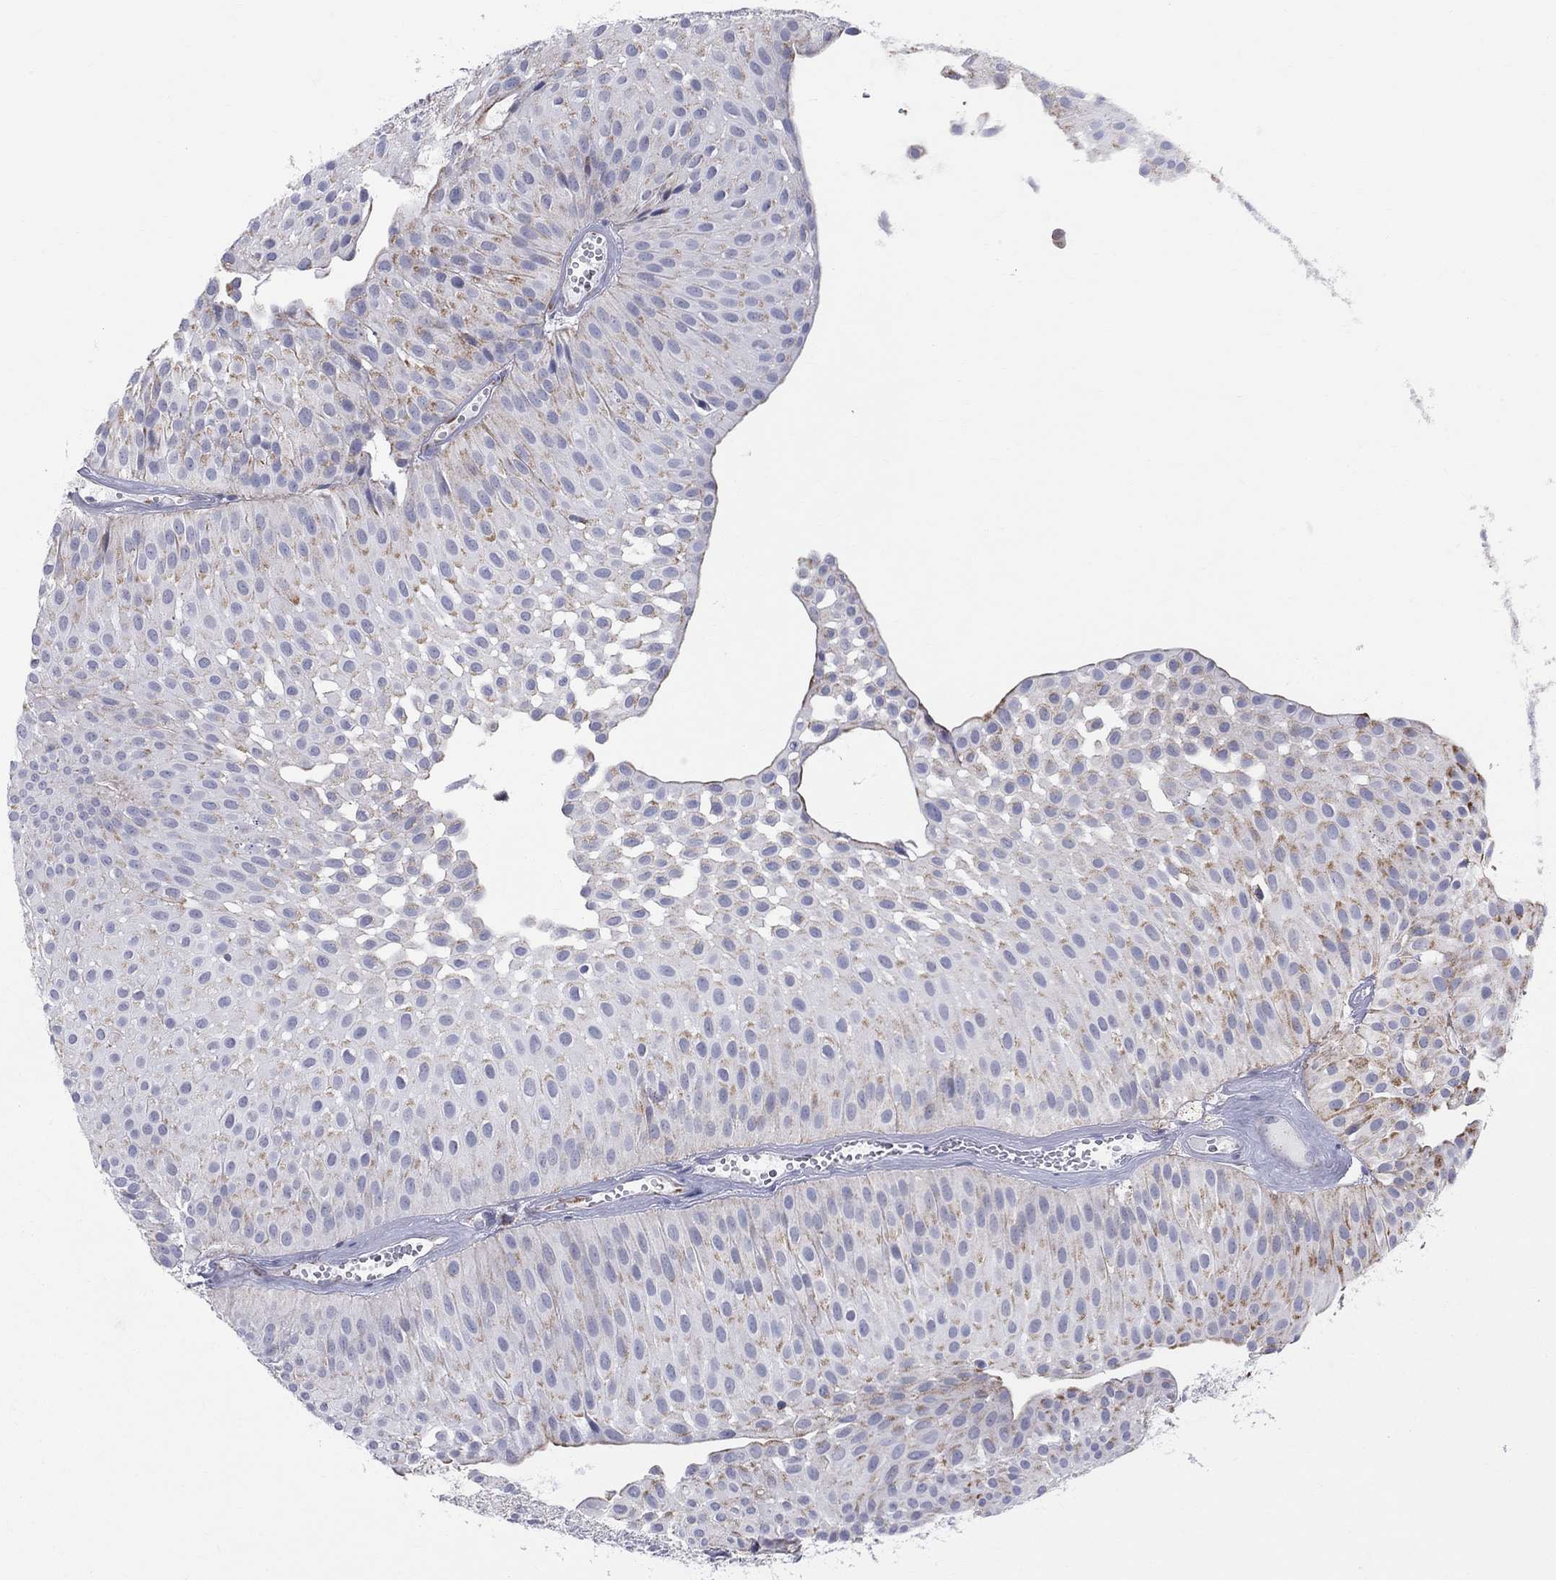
{"staining": {"intensity": "moderate", "quantity": "<25%", "location": "cytoplasmic/membranous"}, "tissue": "urothelial cancer", "cell_type": "Tumor cells", "image_type": "cancer", "snomed": [{"axis": "morphology", "description": "Urothelial carcinoma, Low grade"}, {"axis": "topography", "description": "Urinary bladder"}], "caption": "Urothelial carcinoma (low-grade) stained with a protein marker demonstrates moderate staining in tumor cells.", "gene": "KISS1R", "patient": {"sex": "male", "age": 64}}